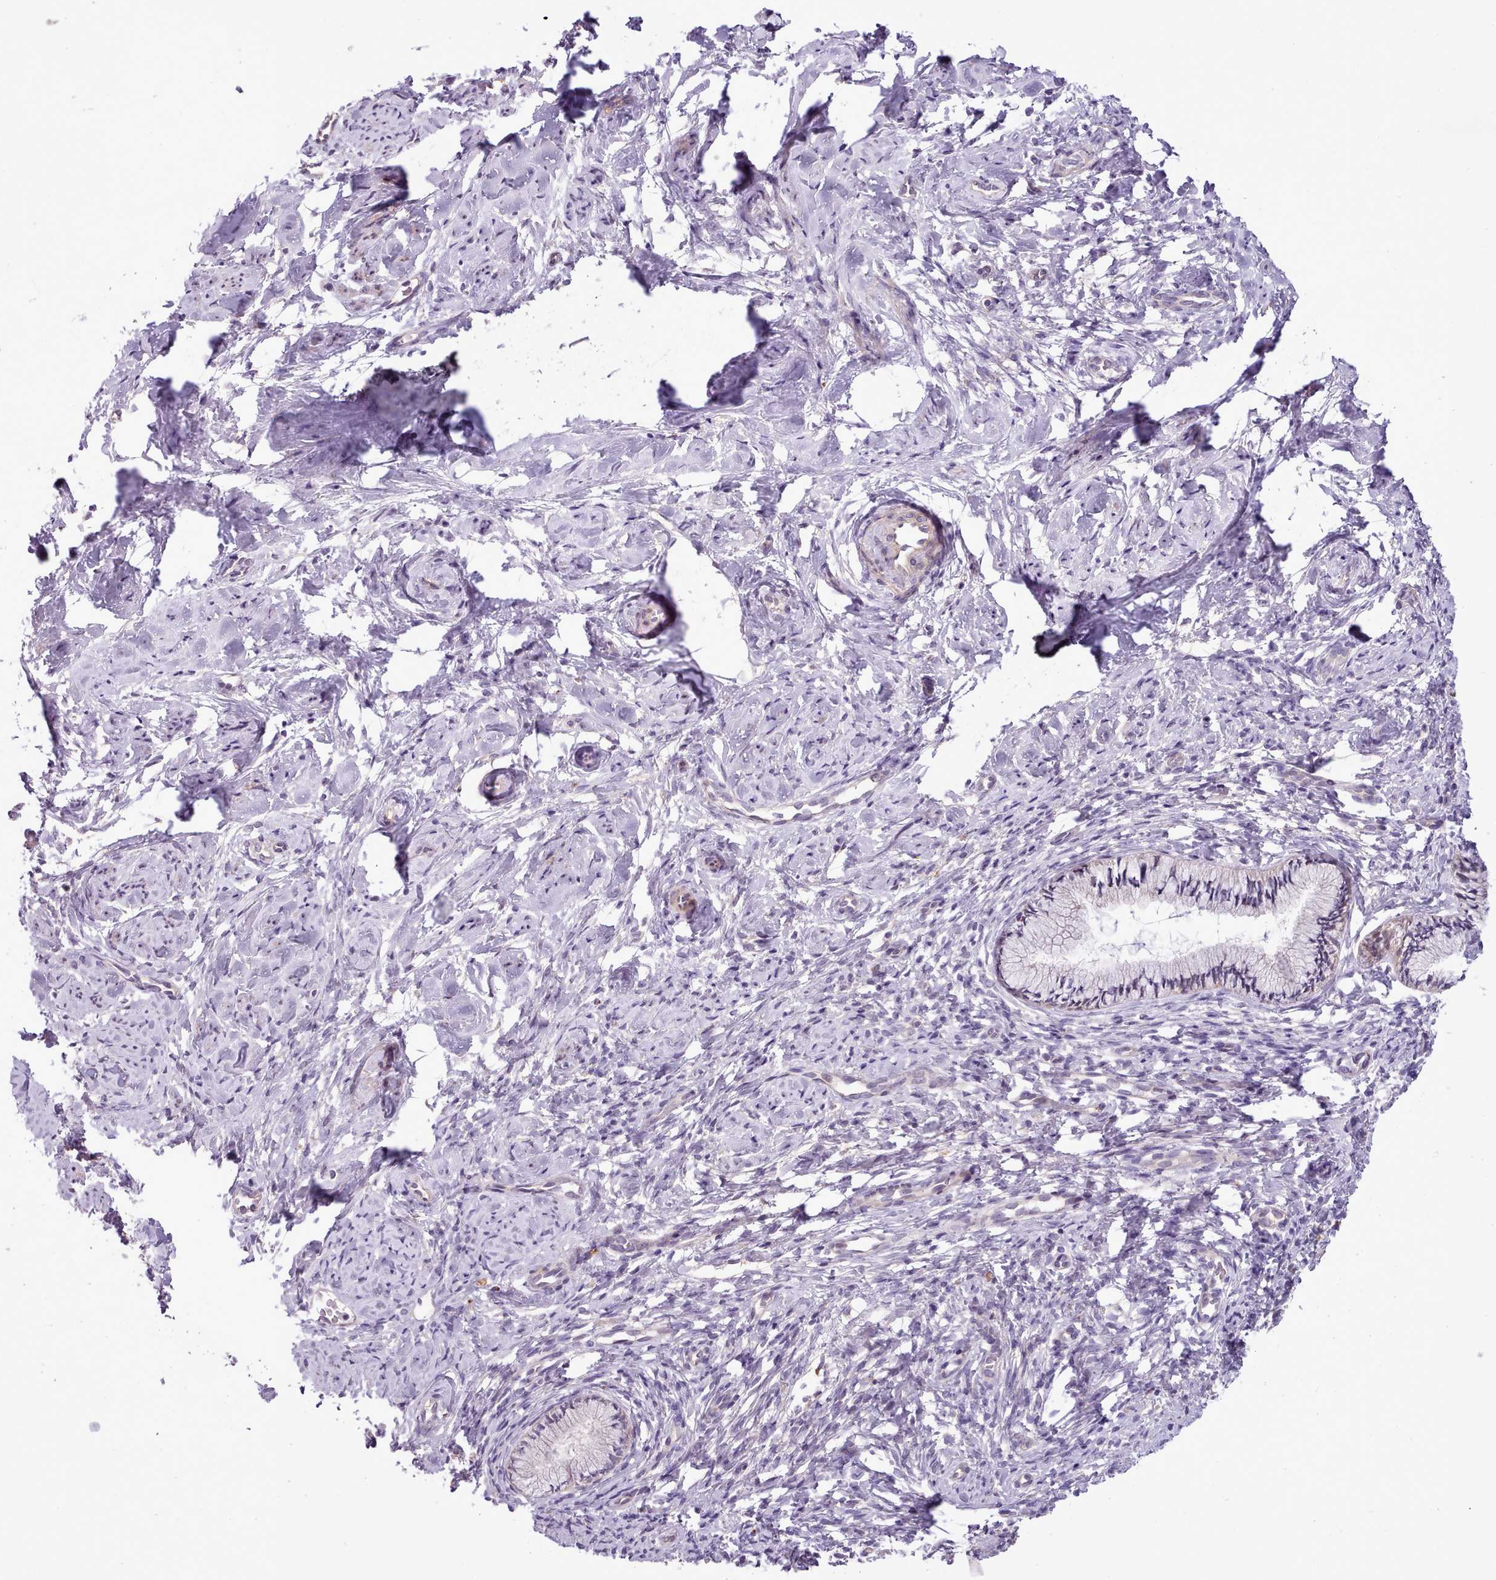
{"staining": {"intensity": "negative", "quantity": "none", "location": "none"}, "tissue": "cervix", "cell_type": "Glandular cells", "image_type": "normal", "snomed": [{"axis": "morphology", "description": "Normal tissue, NOS"}, {"axis": "topography", "description": "Cervix"}], "caption": "DAB (3,3'-diaminobenzidine) immunohistochemical staining of benign cervix displays no significant expression in glandular cells. (Immunohistochemistry (ihc), brightfield microscopy, high magnification).", "gene": "SETX", "patient": {"sex": "female", "age": 57}}